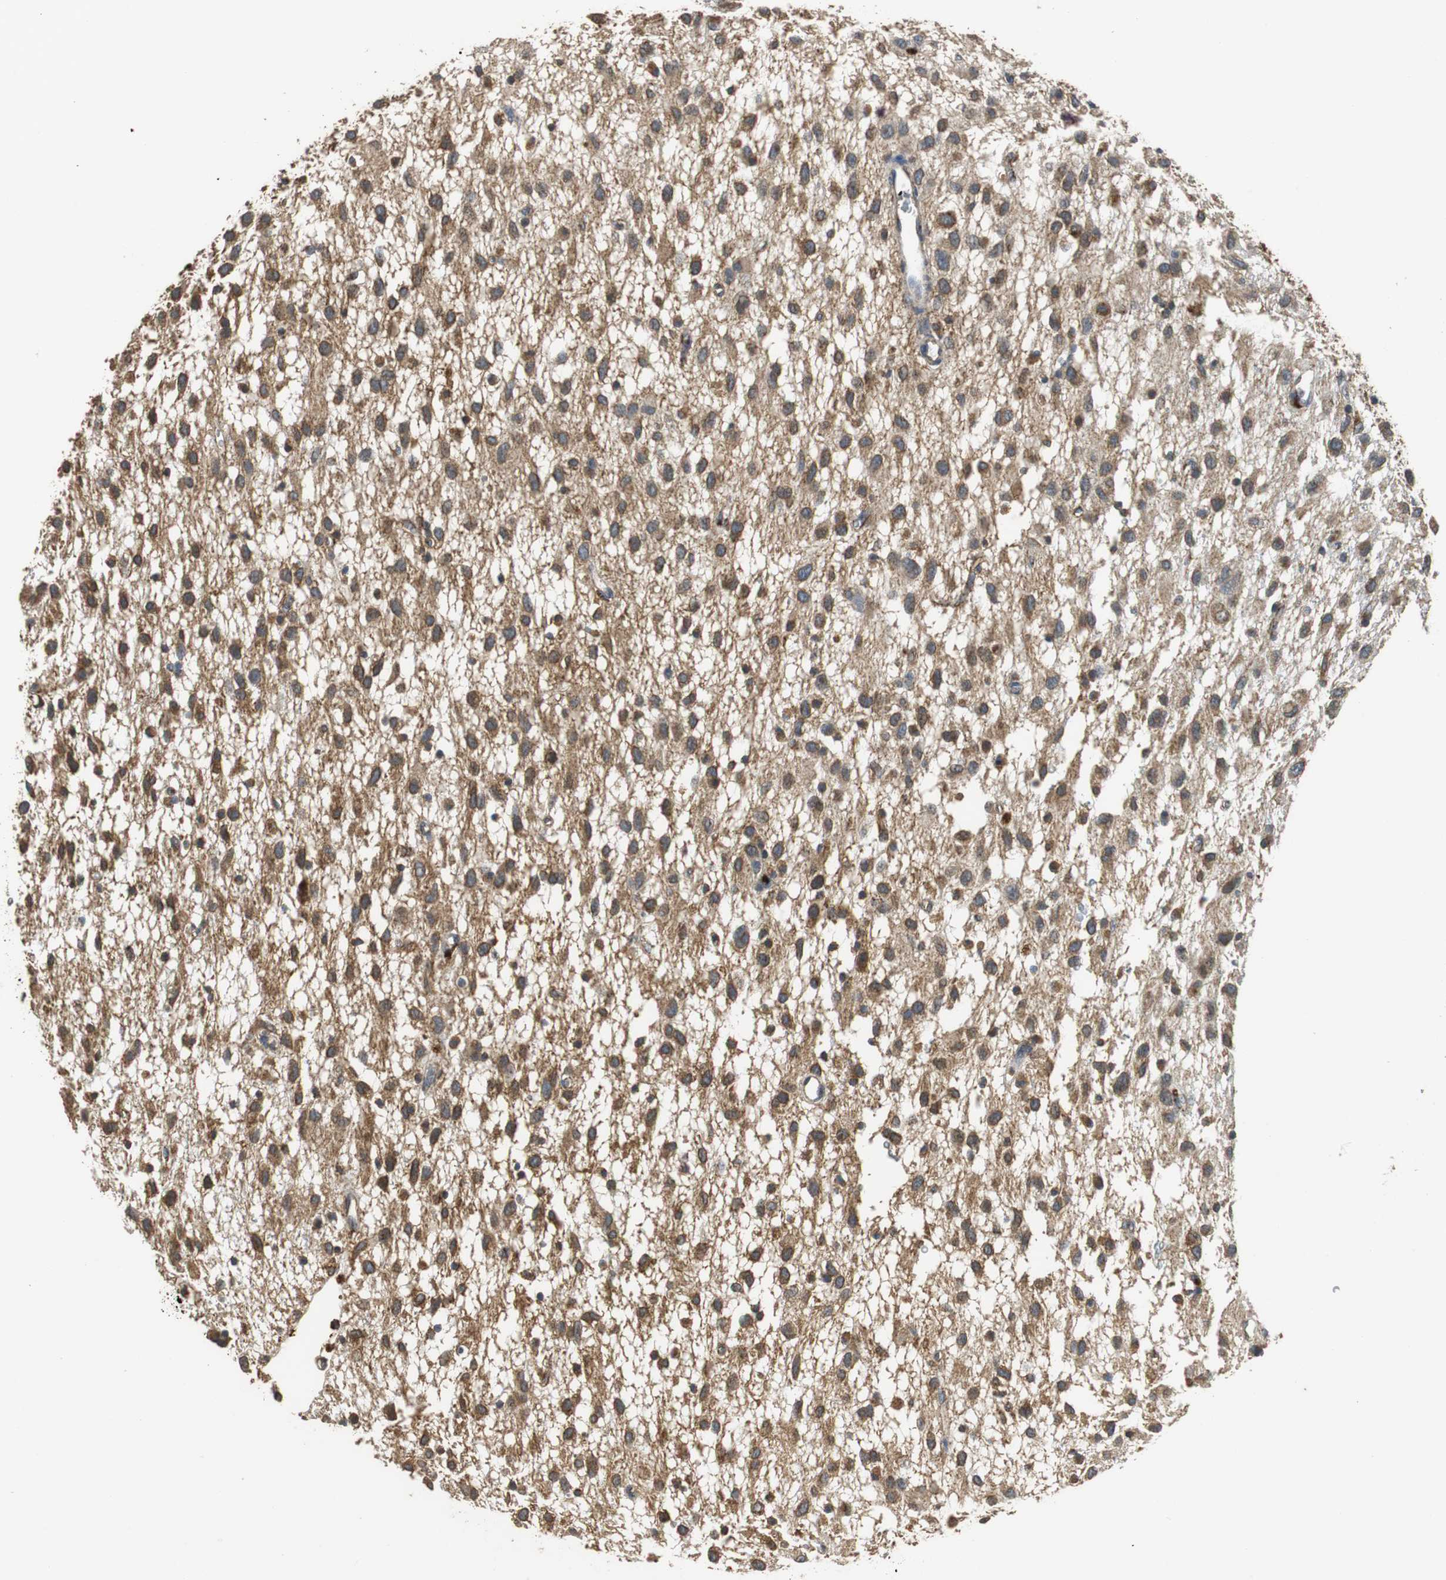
{"staining": {"intensity": "weak", "quantity": ">75%", "location": "cytoplasmic/membranous,nuclear"}, "tissue": "glioma", "cell_type": "Tumor cells", "image_type": "cancer", "snomed": [{"axis": "morphology", "description": "Glioma, malignant, Low grade"}, {"axis": "topography", "description": "Brain"}], "caption": "Malignant glioma (low-grade) stained with immunohistochemistry (IHC) displays weak cytoplasmic/membranous and nuclear expression in approximately >75% of tumor cells.", "gene": "NNT", "patient": {"sex": "male", "age": 77}}